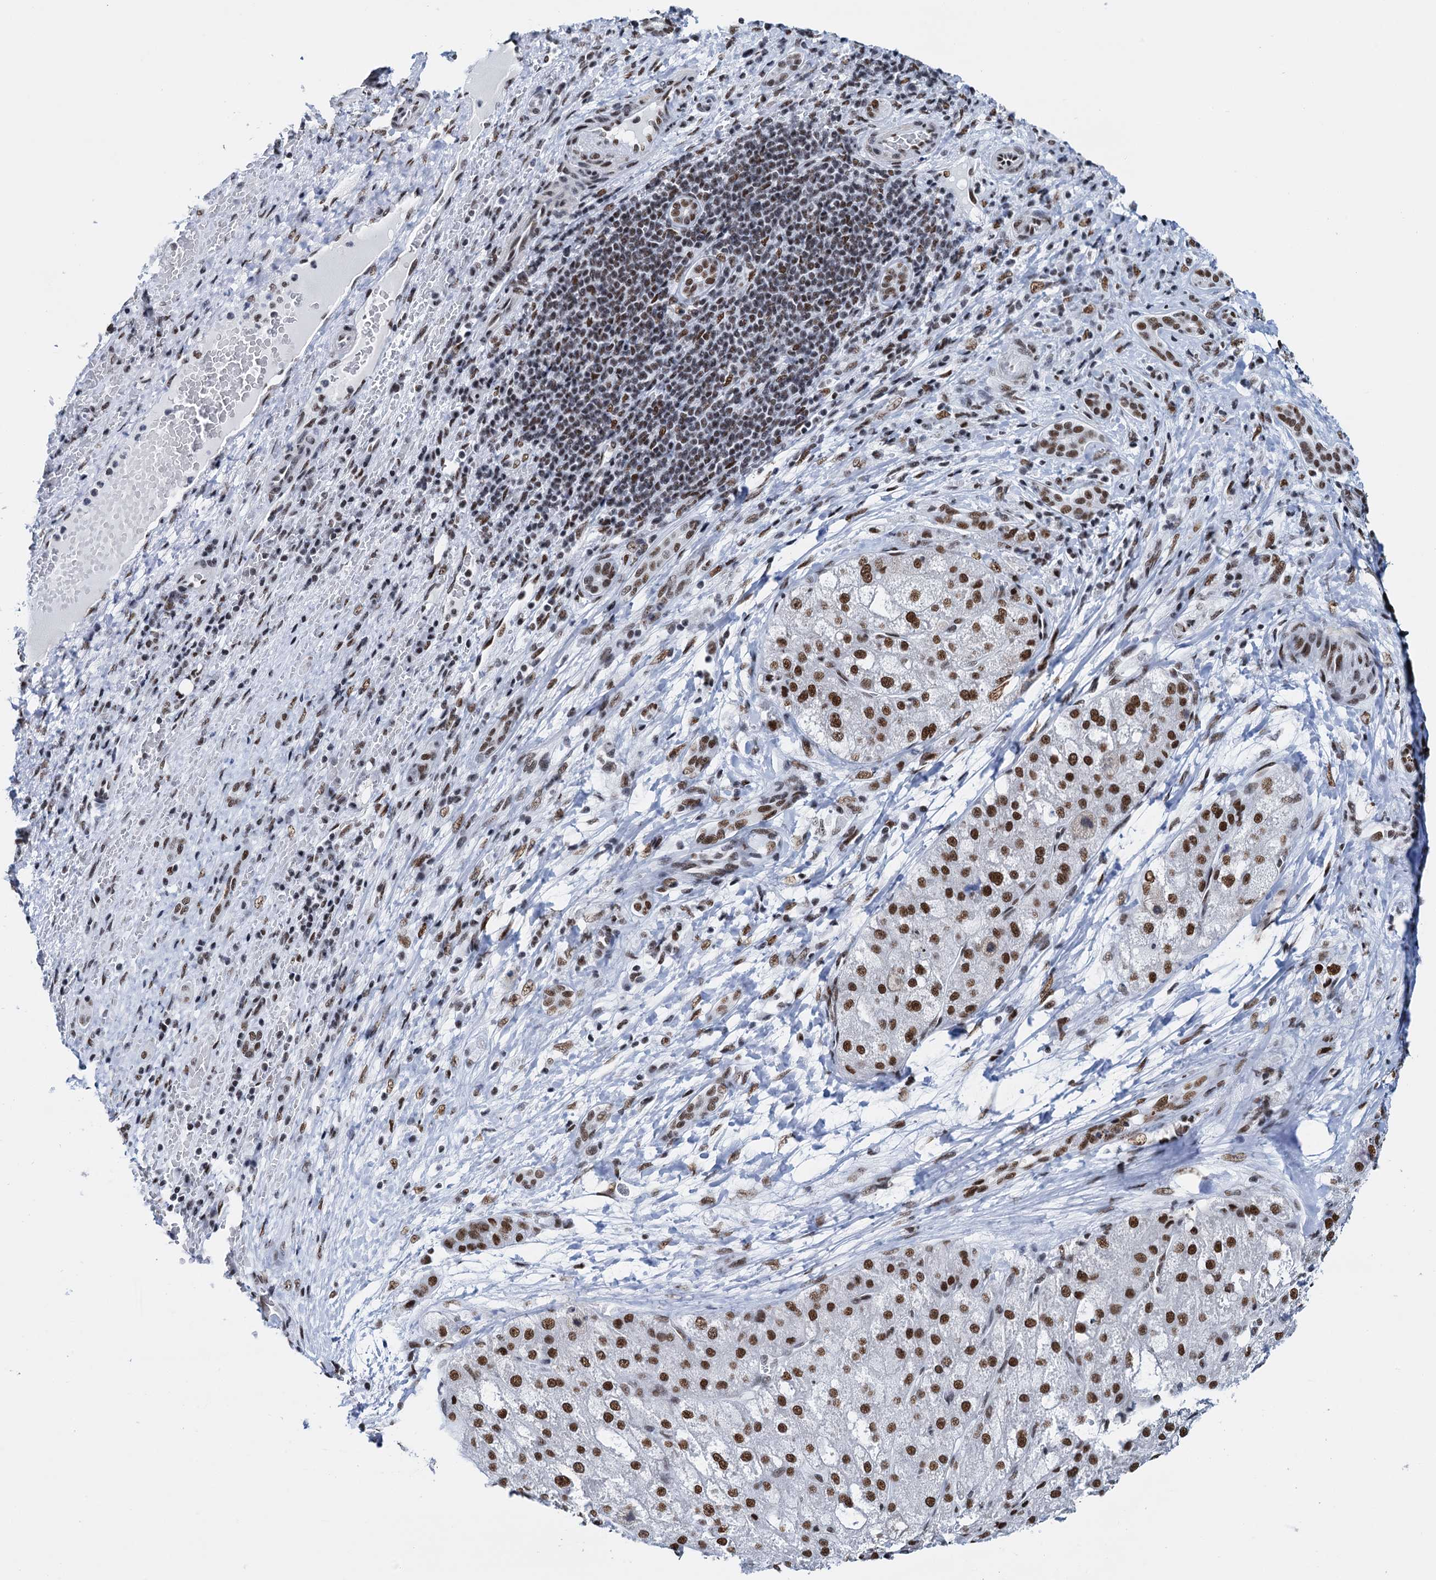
{"staining": {"intensity": "strong", "quantity": ">75%", "location": "nuclear"}, "tissue": "liver cancer", "cell_type": "Tumor cells", "image_type": "cancer", "snomed": [{"axis": "morphology", "description": "Normal tissue, NOS"}, {"axis": "morphology", "description": "Carcinoma, Hepatocellular, NOS"}, {"axis": "topography", "description": "Liver"}], "caption": "The immunohistochemical stain shows strong nuclear expression in tumor cells of liver cancer (hepatocellular carcinoma) tissue.", "gene": "SLTM", "patient": {"sex": "male", "age": 57}}